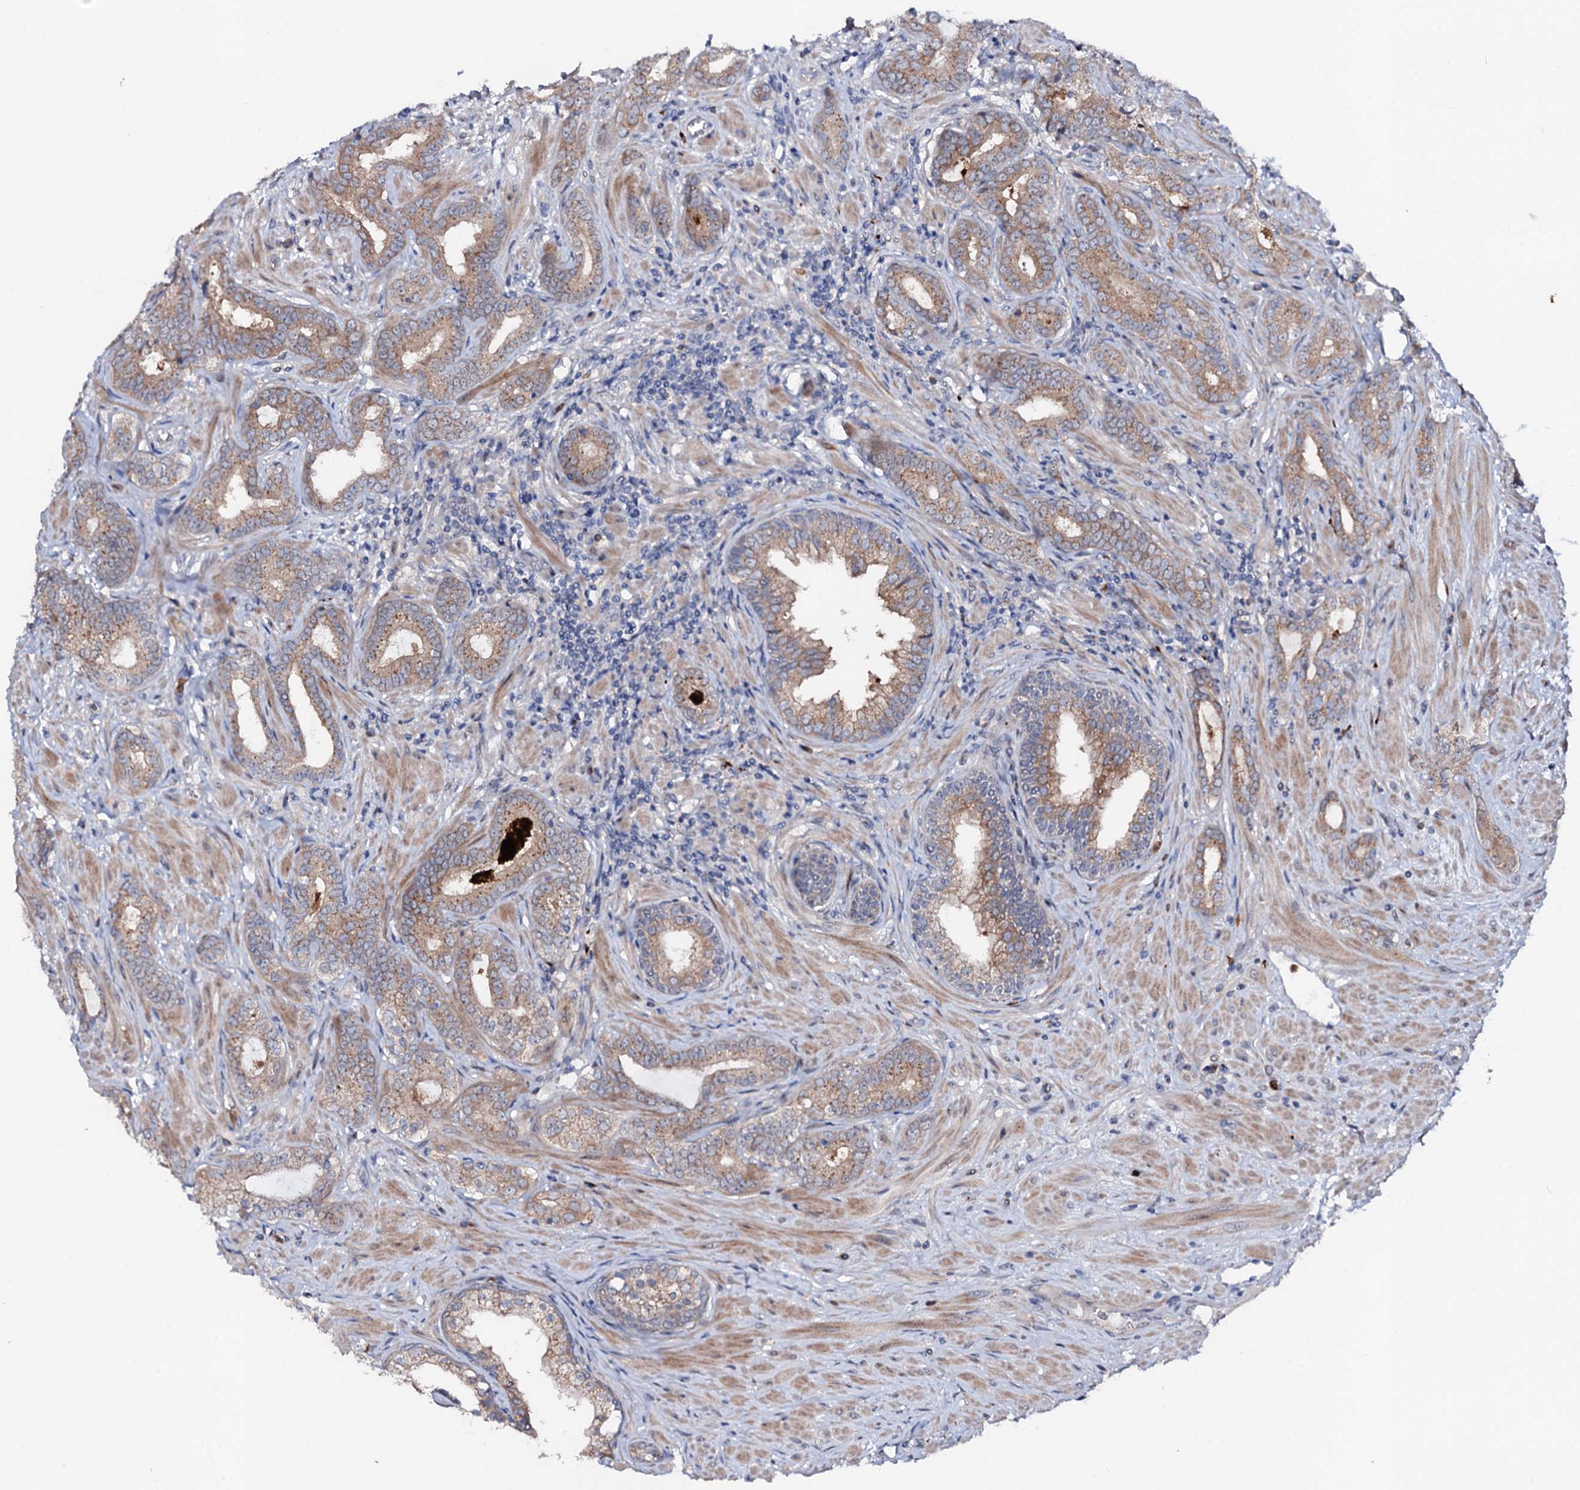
{"staining": {"intensity": "moderate", "quantity": ">75%", "location": "cytoplasmic/membranous"}, "tissue": "prostate cancer", "cell_type": "Tumor cells", "image_type": "cancer", "snomed": [{"axis": "morphology", "description": "Adenocarcinoma, High grade"}, {"axis": "topography", "description": "Prostate"}], "caption": "Human high-grade adenocarcinoma (prostate) stained with a brown dye reveals moderate cytoplasmic/membranous positive staining in approximately >75% of tumor cells.", "gene": "COG6", "patient": {"sex": "male", "age": 64}}